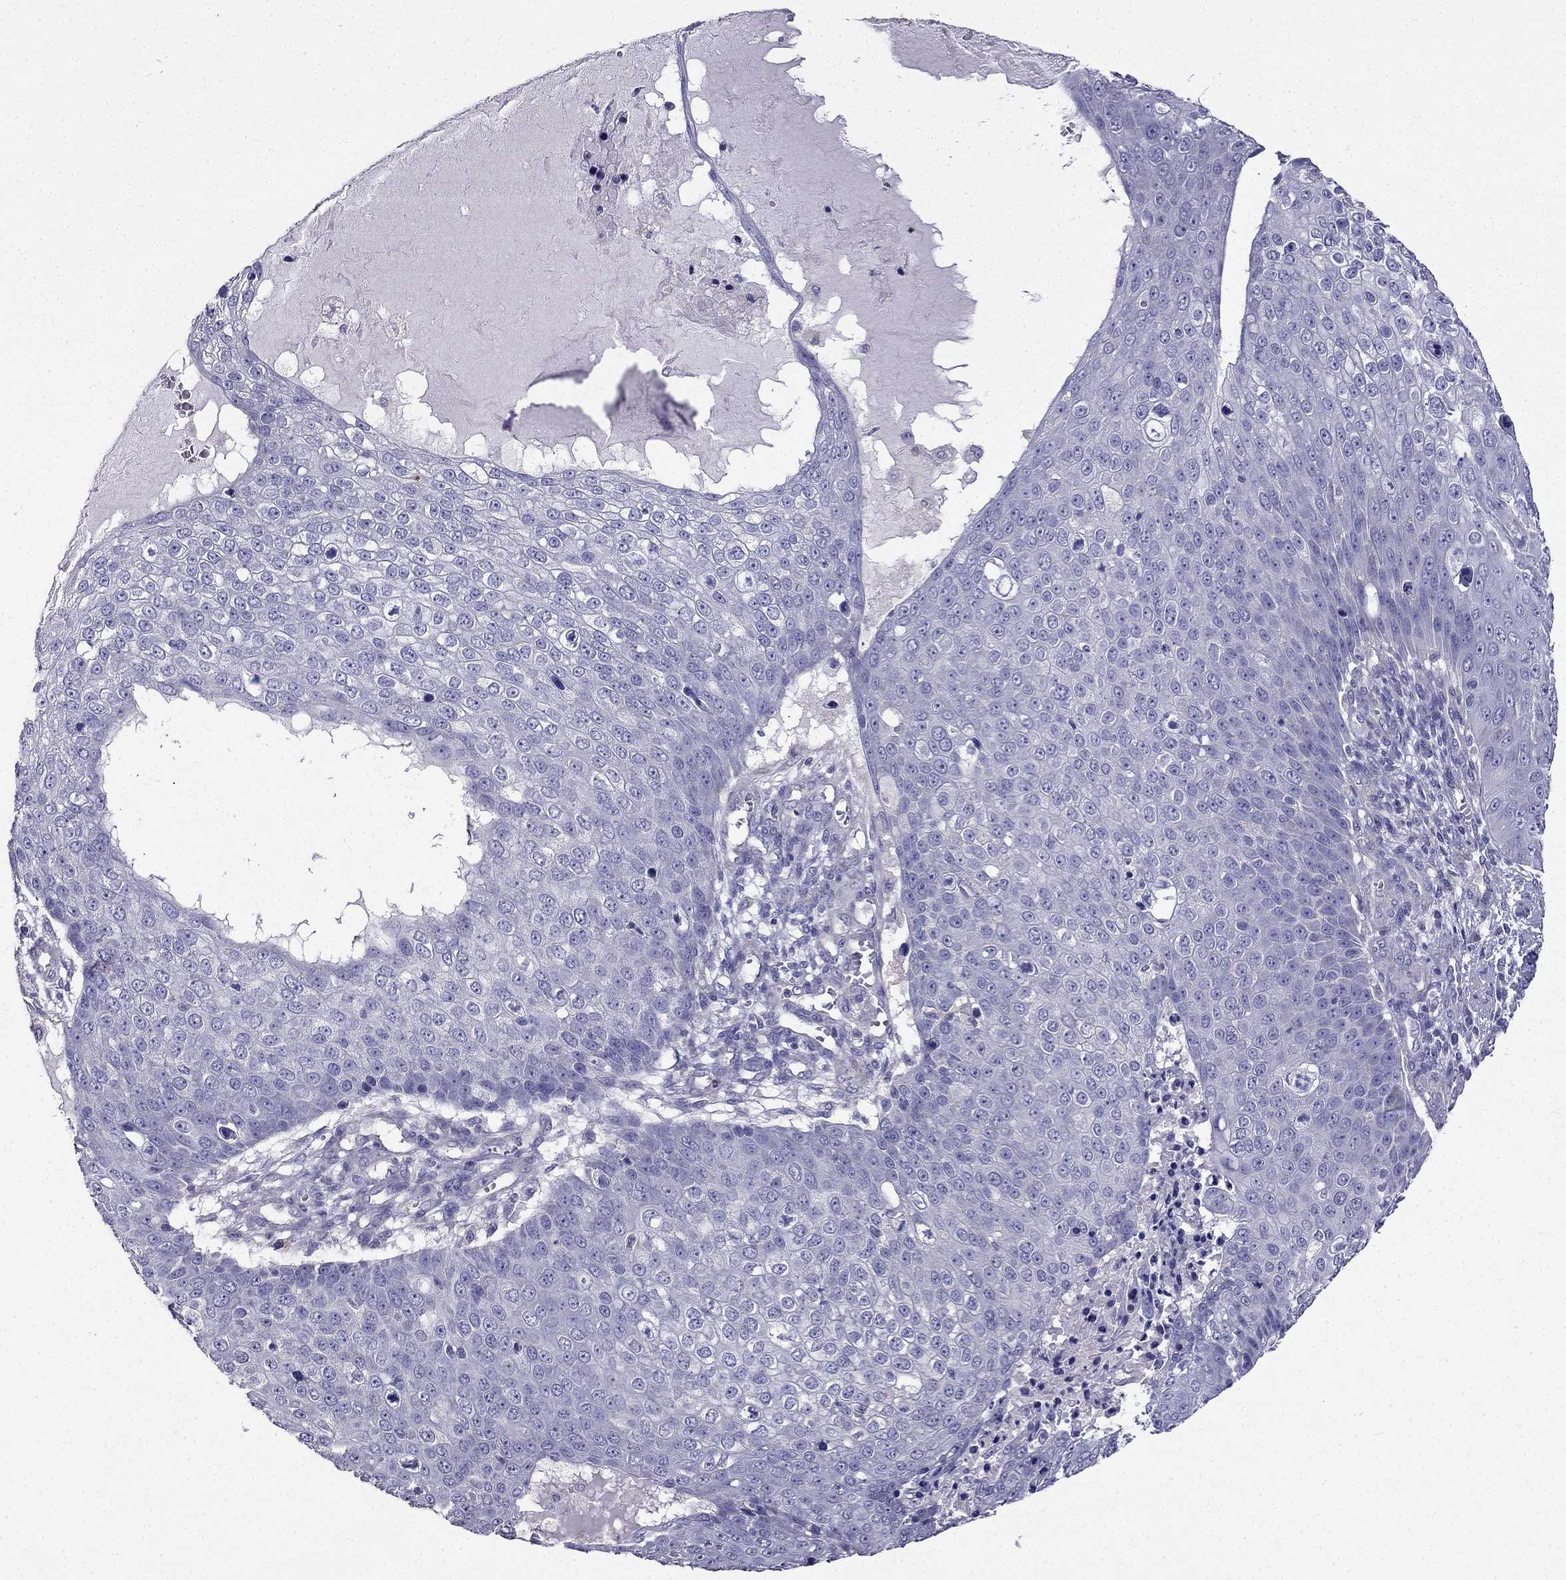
{"staining": {"intensity": "negative", "quantity": "none", "location": "none"}, "tissue": "skin cancer", "cell_type": "Tumor cells", "image_type": "cancer", "snomed": [{"axis": "morphology", "description": "Squamous cell carcinoma, NOS"}, {"axis": "topography", "description": "Skin"}], "caption": "Immunohistochemical staining of skin squamous cell carcinoma reveals no significant positivity in tumor cells. Brightfield microscopy of immunohistochemistry stained with DAB (brown) and hematoxylin (blue), captured at high magnification.", "gene": "AS3MT", "patient": {"sex": "male", "age": 71}}